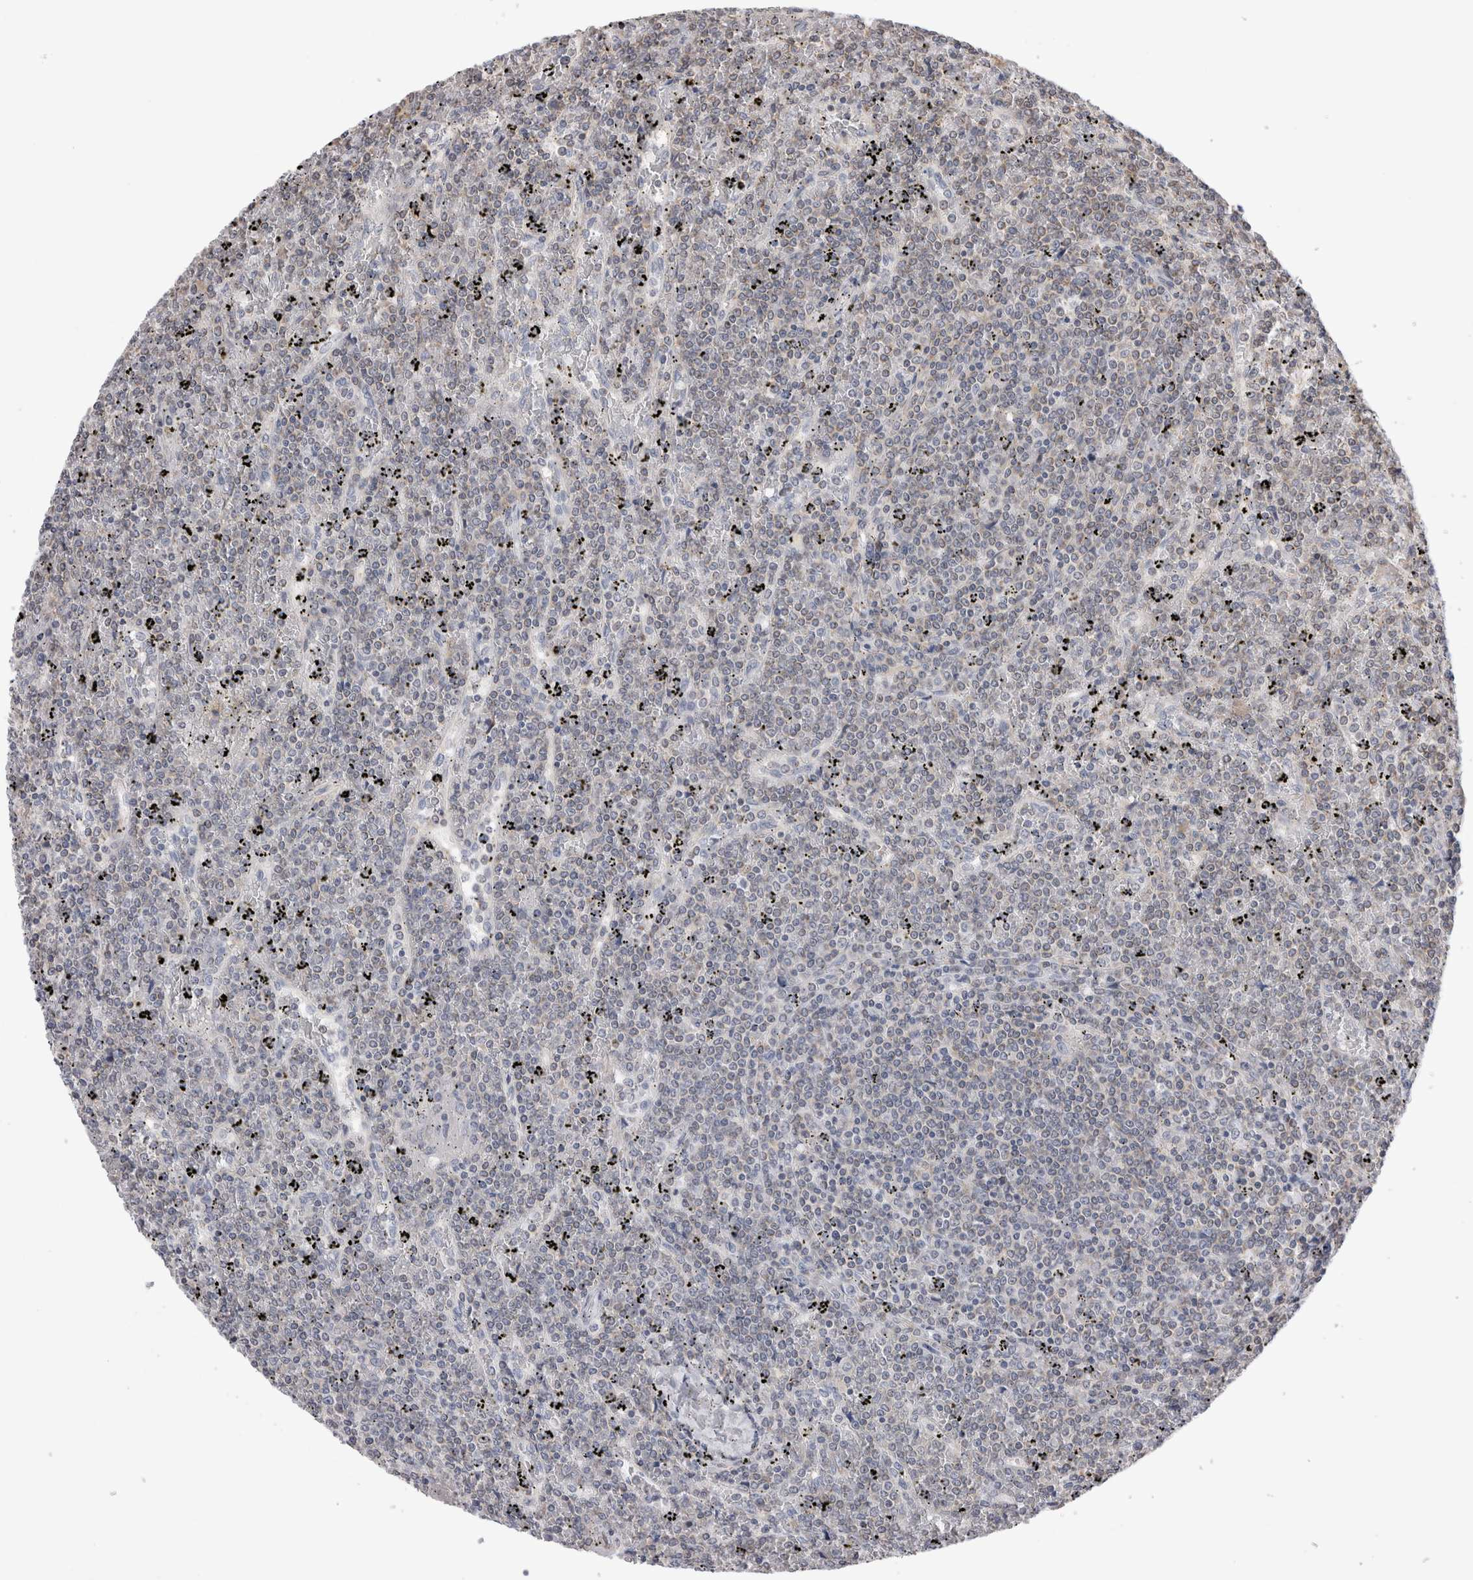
{"staining": {"intensity": "negative", "quantity": "none", "location": "none"}, "tissue": "lymphoma", "cell_type": "Tumor cells", "image_type": "cancer", "snomed": [{"axis": "morphology", "description": "Malignant lymphoma, non-Hodgkin's type, Low grade"}, {"axis": "topography", "description": "Spleen"}], "caption": "The micrograph exhibits no significant positivity in tumor cells of malignant lymphoma, non-Hodgkin's type (low-grade).", "gene": "SMAP2", "patient": {"sex": "female", "age": 19}}